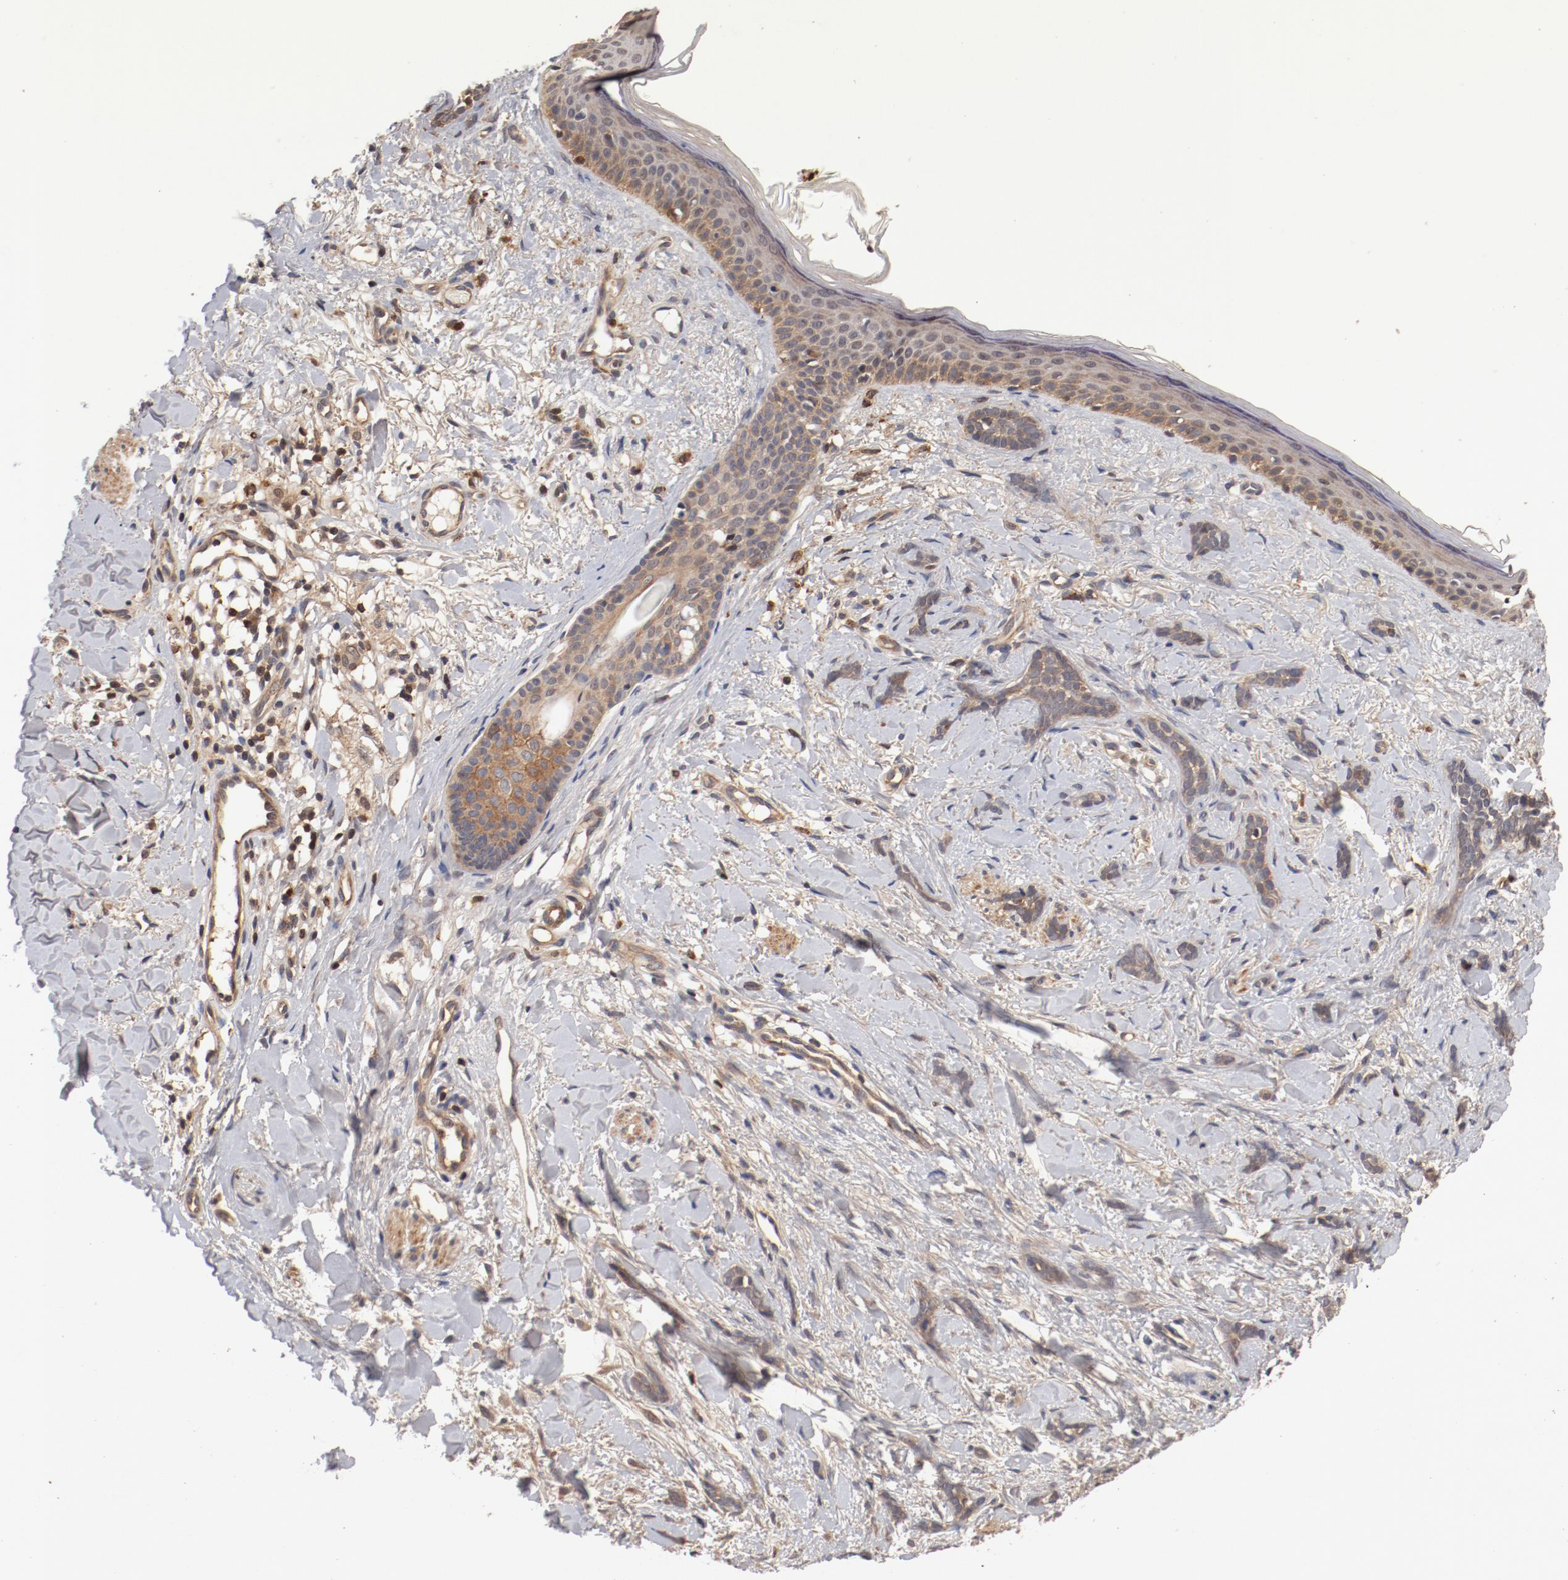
{"staining": {"intensity": "weak", "quantity": ">75%", "location": "cytoplasmic/membranous"}, "tissue": "skin cancer", "cell_type": "Tumor cells", "image_type": "cancer", "snomed": [{"axis": "morphology", "description": "Basal cell carcinoma"}, {"axis": "topography", "description": "Skin"}], "caption": "Protein analysis of skin basal cell carcinoma tissue exhibits weak cytoplasmic/membranous positivity in about >75% of tumor cells.", "gene": "GUF1", "patient": {"sex": "female", "age": 37}}